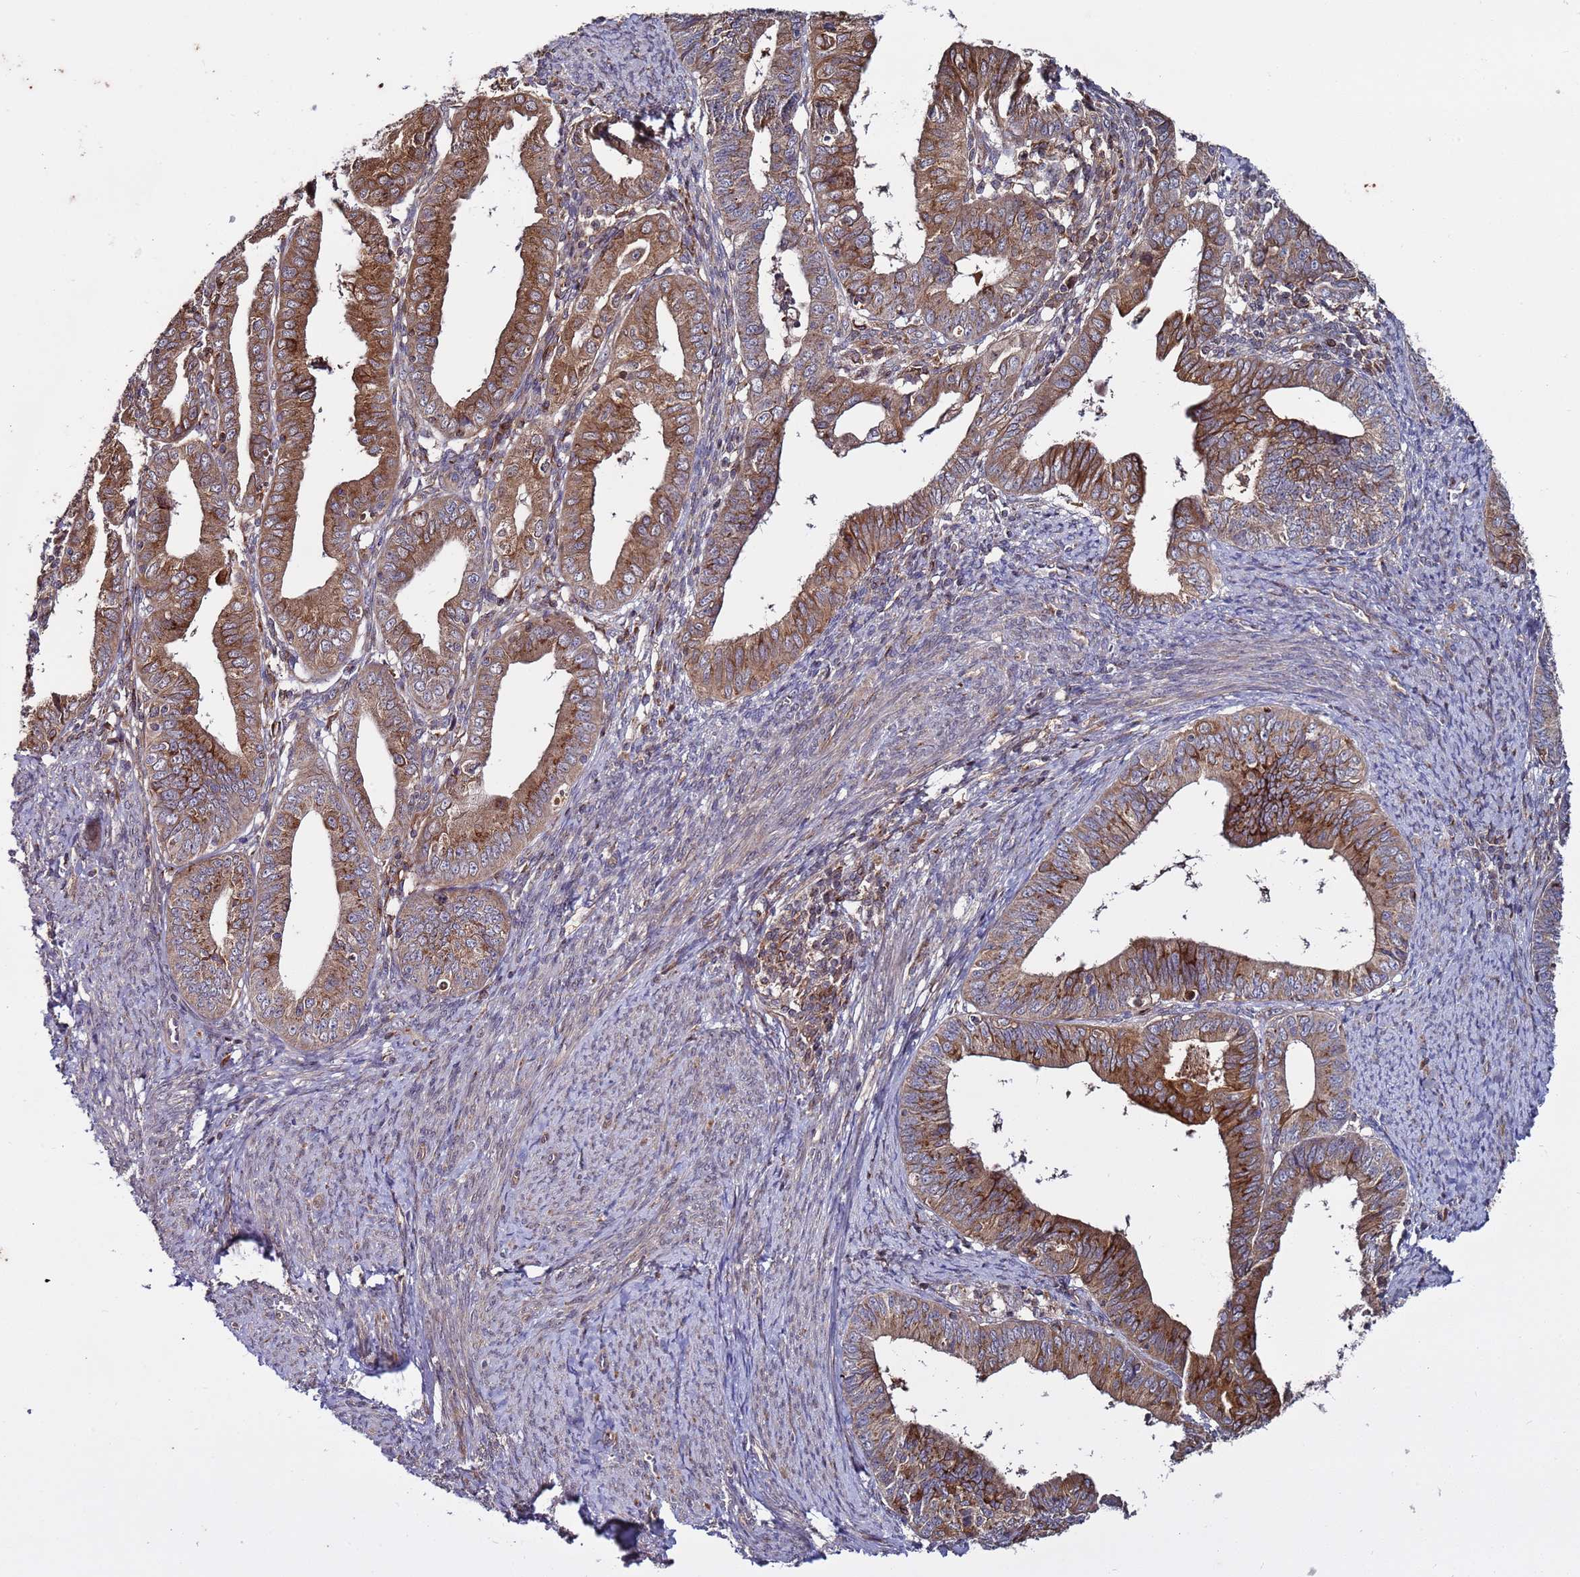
{"staining": {"intensity": "moderate", "quantity": ">75%", "location": "cytoplasmic/membranous"}, "tissue": "endometrial cancer", "cell_type": "Tumor cells", "image_type": "cancer", "snomed": [{"axis": "morphology", "description": "Adenocarcinoma, NOS"}, {"axis": "topography", "description": "Endometrium"}], "caption": "Protein analysis of endometrial cancer (adenocarcinoma) tissue exhibits moderate cytoplasmic/membranous staining in about >75% of tumor cells. Using DAB (3,3'-diaminobenzidine) (brown) and hematoxylin (blue) stains, captured at high magnification using brightfield microscopy.", "gene": "TMEM176B", "patient": {"sex": "female", "age": 56}}